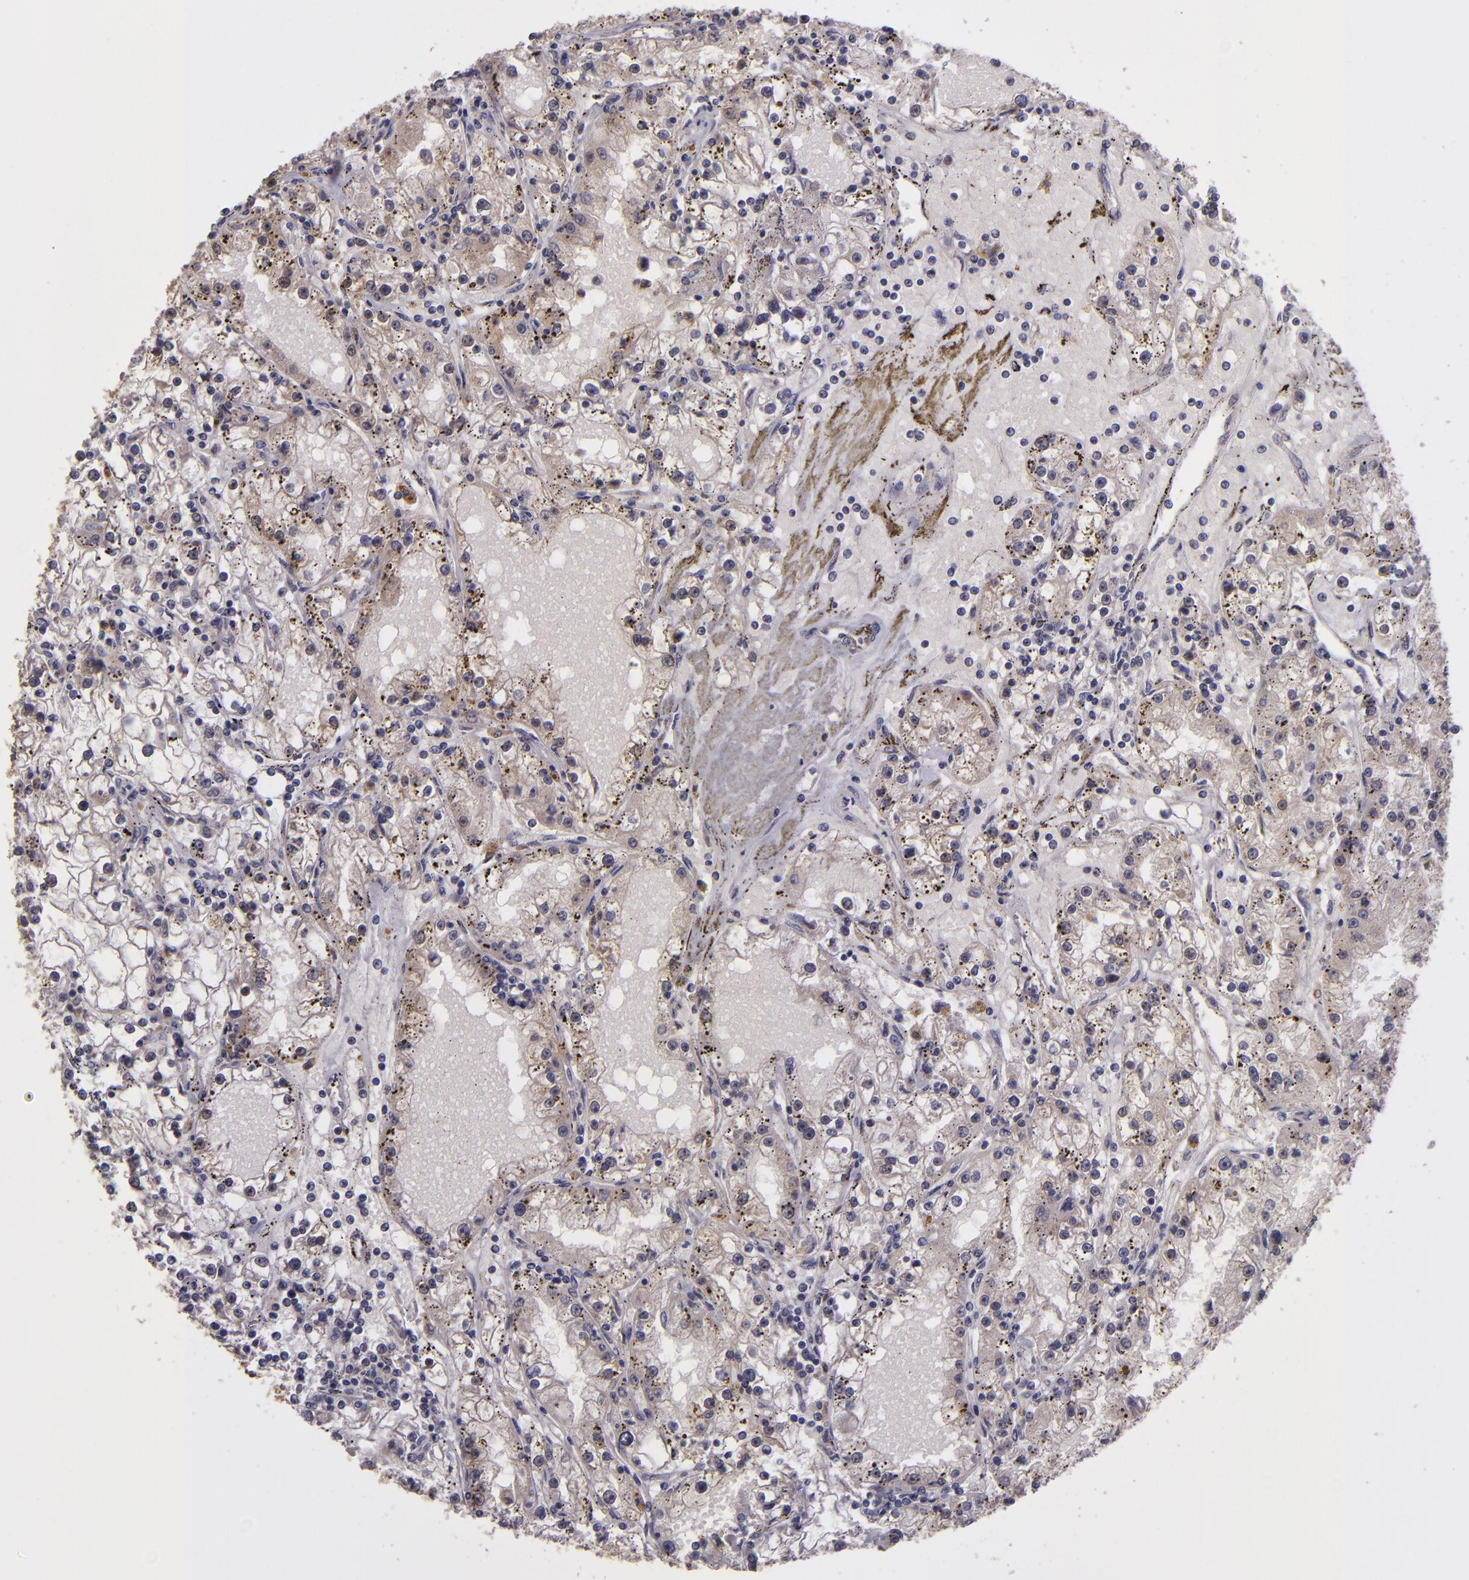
{"staining": {"intensity": "weak", "quantity": "25%-75%", "location": "cytoplasmic/membranous"}, "tissue": "renal cancer", "cell_type": "Tumor cells", "image_type": "cancer", "snomed": [{"axis": "morphology", "description": "Adenocarcinoma, NOS"}, {"axis": "topography", "description": "Kidney"}], "caption": "A brown stain labels weak cytoplasmic/membranous expression of a protein in human adenocarcinoma (renal) tumor cells.", "gene": "FHIT", "patient": {"sex": "male", "age": 56}}